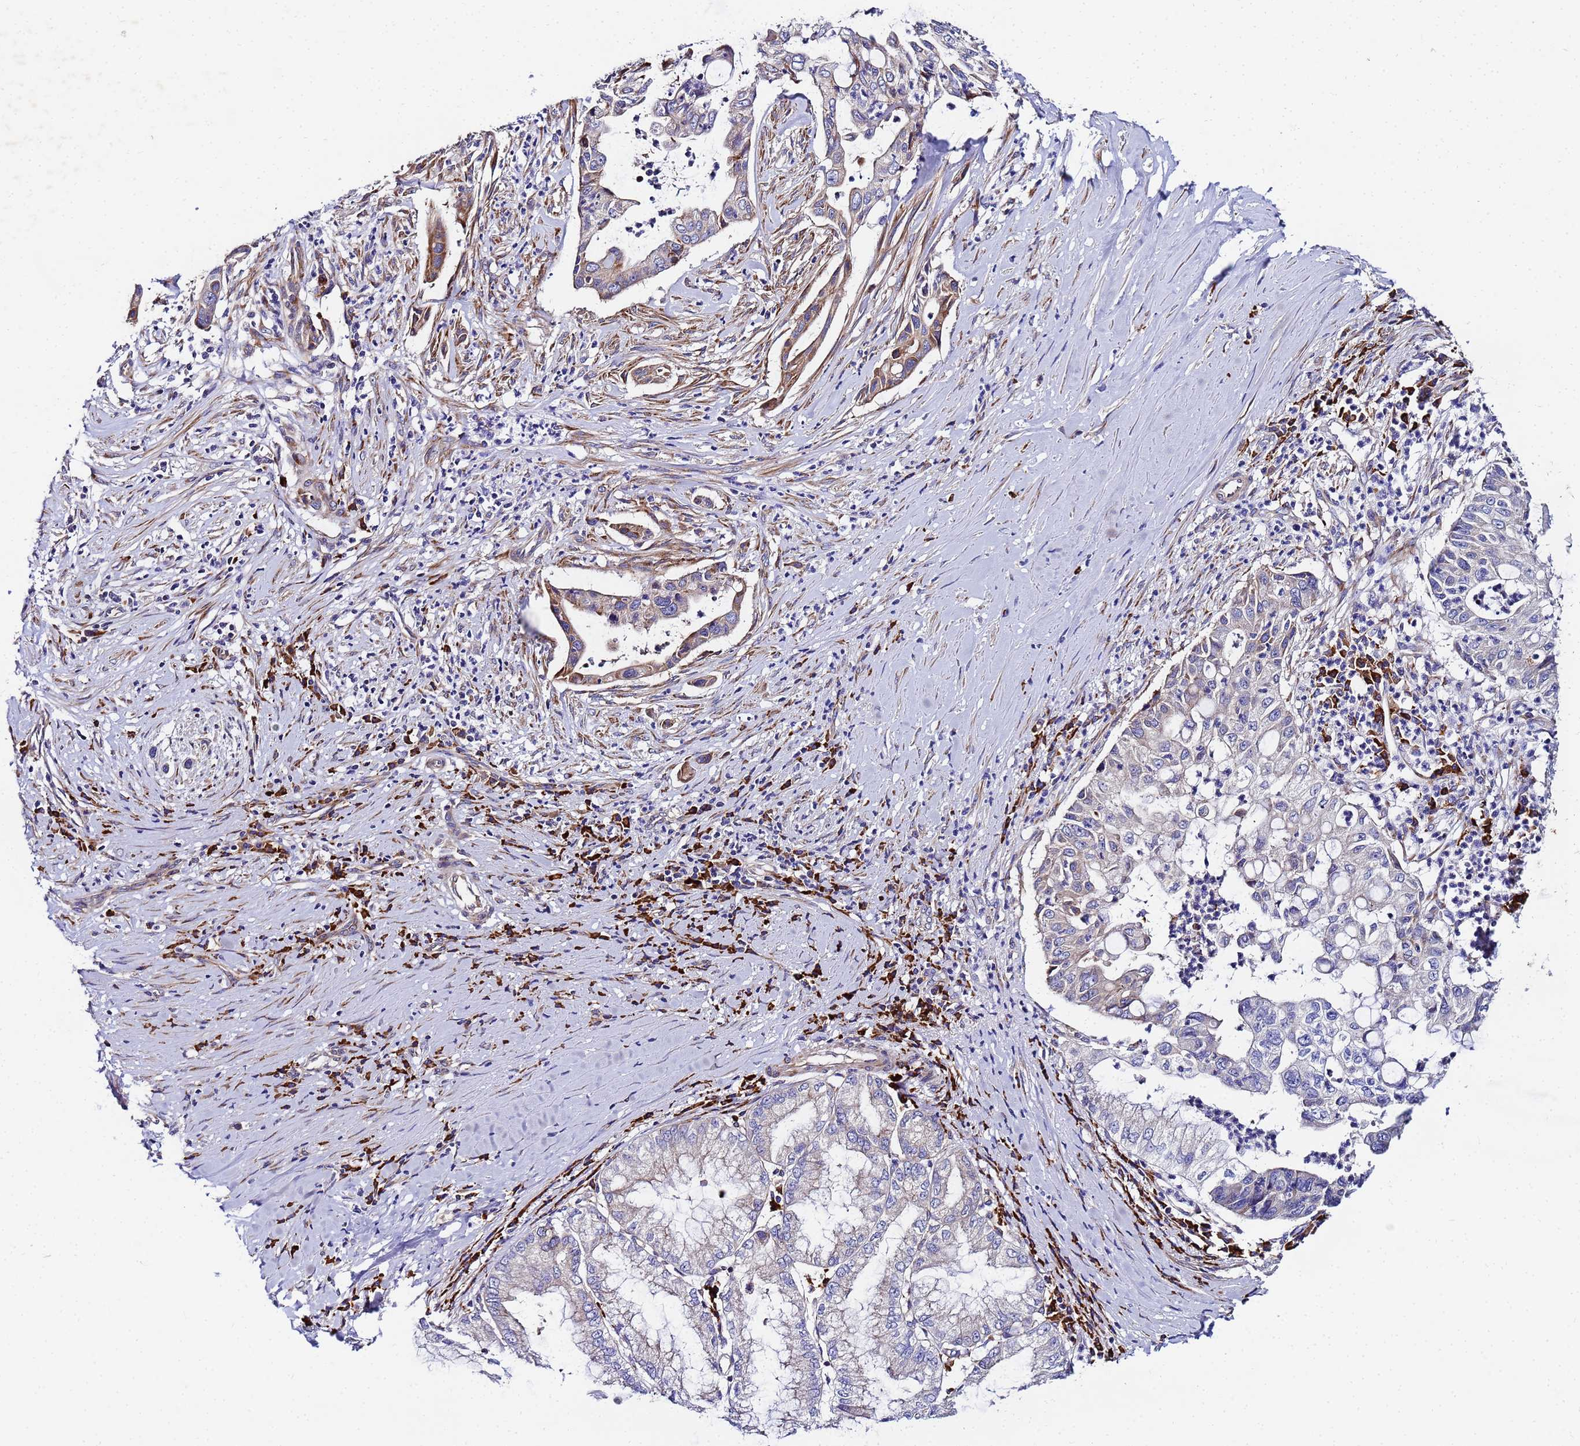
{"staining": {"intensity": "moderate", "quantity": "<25%", "location": "cytoplasmic/membranous"}, "tissue": "pancreatic cancer", "cell_type": "Tumor cells", "image_type": "cancer", "snomed": [{"axis": "morphology", "description": "Adenocarcinoma, NOS"}, {"axis": "topography", "description": "Pancreas"}], "caption": "An immunohistochemistry image of neoplastic tissue is shown. Protein staining in brown labels moderate cytoplasmic/membranous positivity in adenocarcinoma (pancreatic) within tumor cells.", "gene": "POM121", "patient": {"sex": "male", "age": 73}}